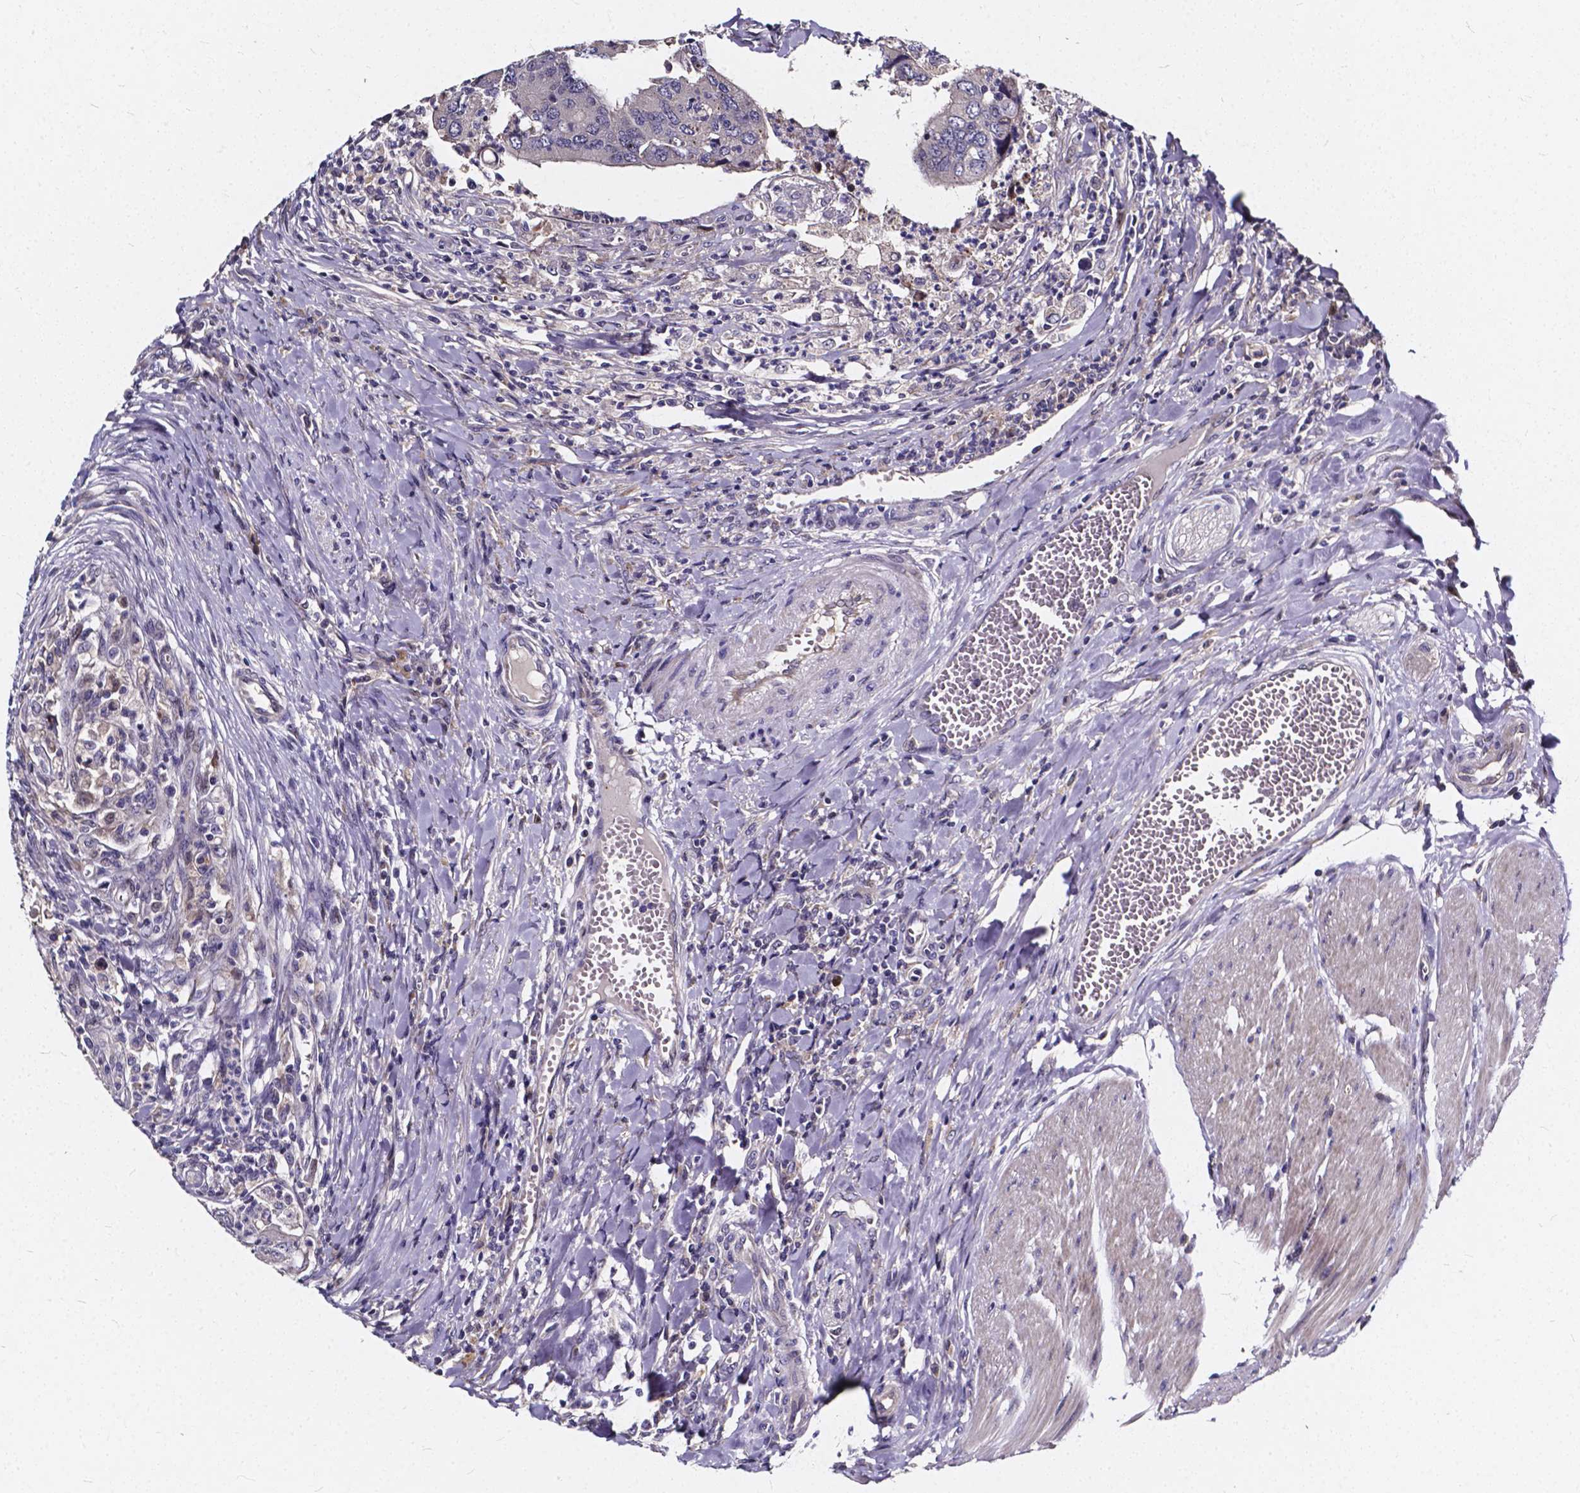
{"staining": {"intensity": "negative", "quantity": "none", "location": "none"}, "tissue": "colorectal cancer", "cell_type": "Tumor cells", "image_type": "cancer", "snomed": [{"axis": "morphology", "description": "Adenocarcinoma, NOS"}, {"axis": "topography", "description": "Colon"}], "caption": "A photomicrograph of colorectal cancer stained for a protein displays no brown staining in tumor cells.", "gene": "SOWAHA", "patient": {"sex": "female", "age": 67}}